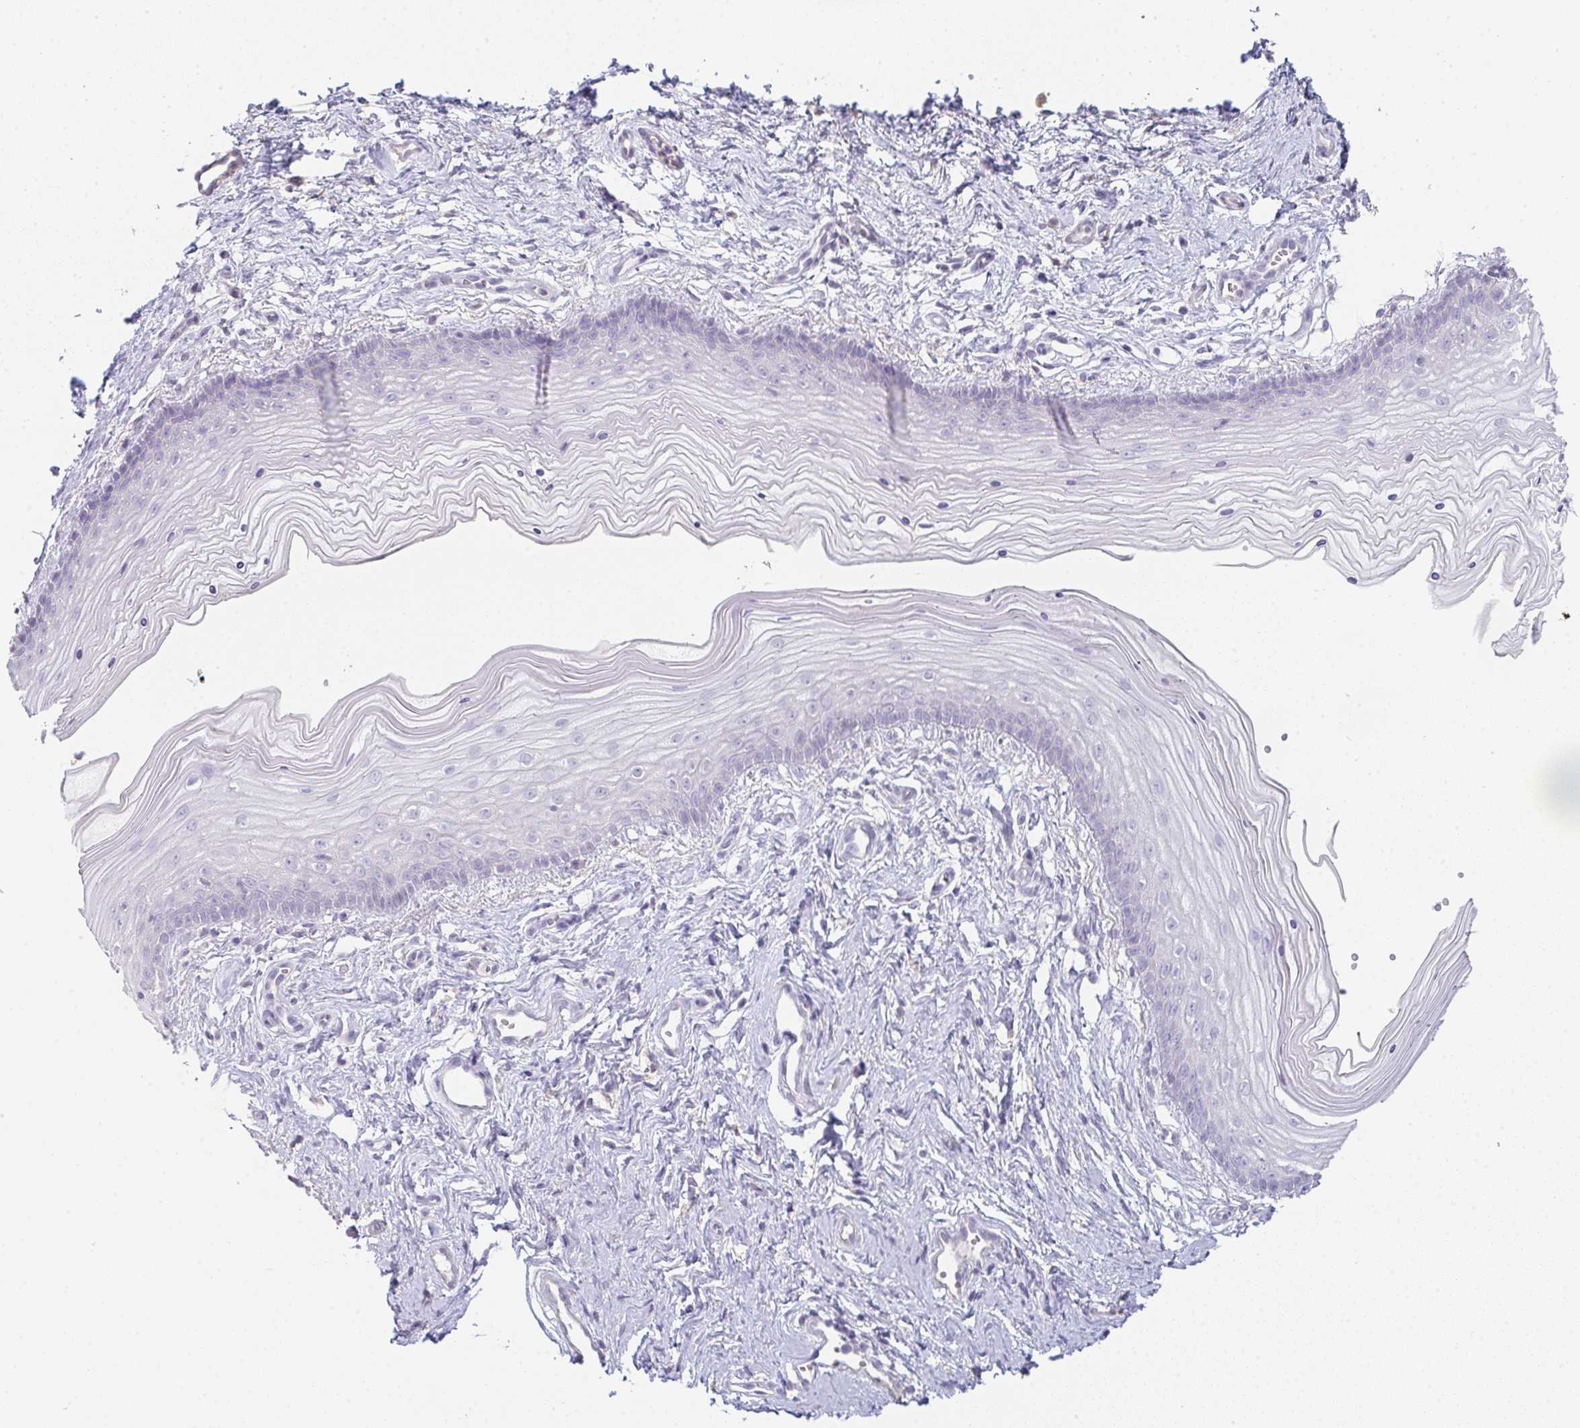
{"staining": {"intensity": "negative", "quantity": "none", "location": "none"}, "tissue": "vagina", "cell_type": "Squamous epithelial cells", "image_type": "normal", "snomed": [{"axis": "morphology", "description": "Normal tissue, NOS"}, {"axis": "topography", "description": "Vagina"}], "caption": "Squamous epithelial cells are negative for protein expression in unremarkable human vagina. (DAB (3,3'-diaminobenzidine) immunohistochemistry visualized using brightfield microscopy, high magnification).", "gene": "C1QTNF8", "patient": {"sex": "female", "age": 38}}